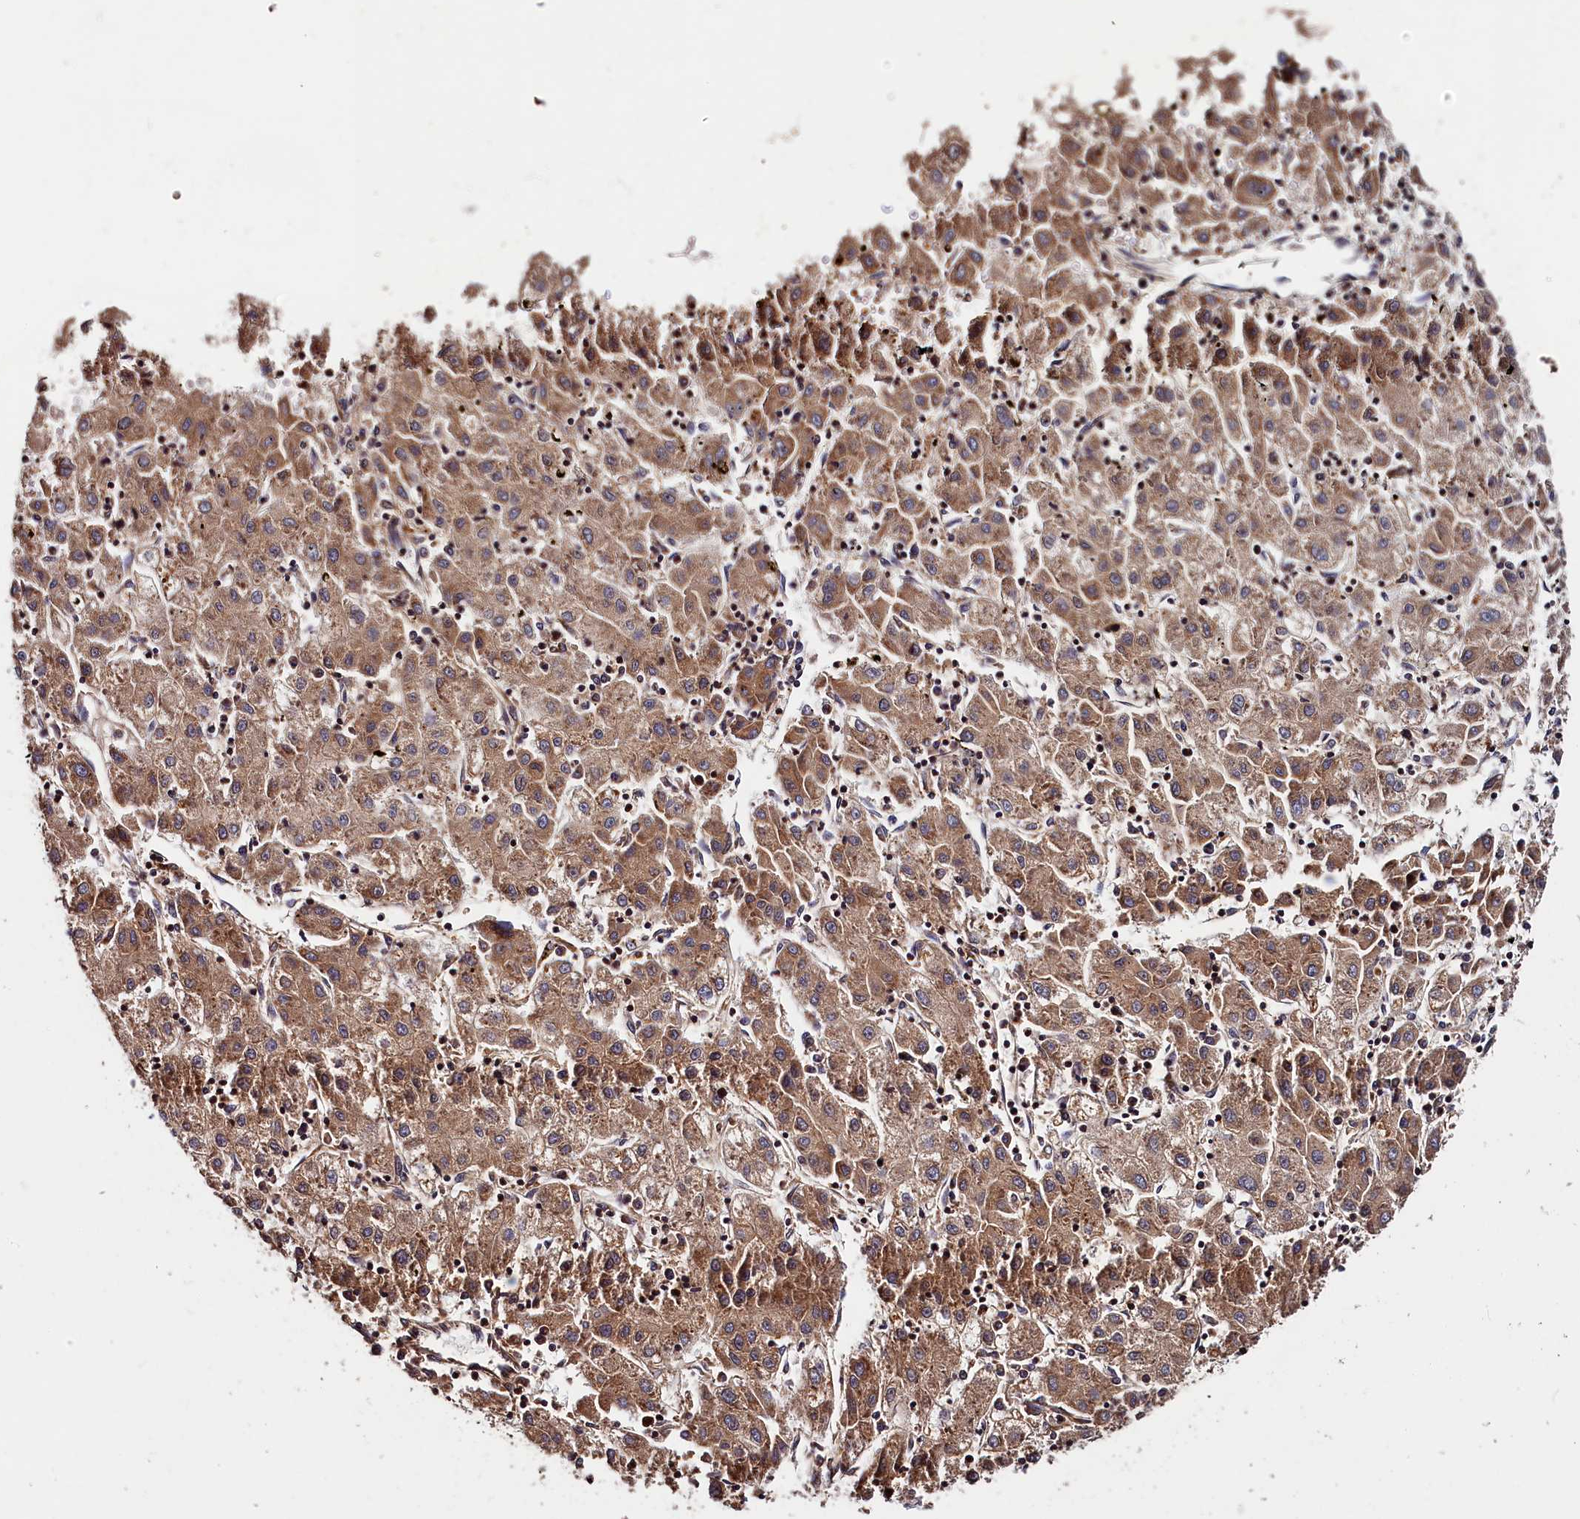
{"staining": {"intensity": "moderate", "quantity": ">75%", "location": "cytoplasmic/membranous"}, "tissue": "liver cancer", "cell_type": "Tumor cells", "image_type": "cancer", "snomed": [{"axis": "morphology", "description": "Carcinoma, Hepatocellular, NOS"}, {"axis": "topography", "description": "Liver"}], "caption": "About >75% of tumor cells in hepatocellular carcinoma (liver) reveal moderate cytoplasmic/membranous protein positivity as visualized by brown immunohistochemical staining.", "gene": "HMOX2", "patient": {"sex": "male", "age": 72}}